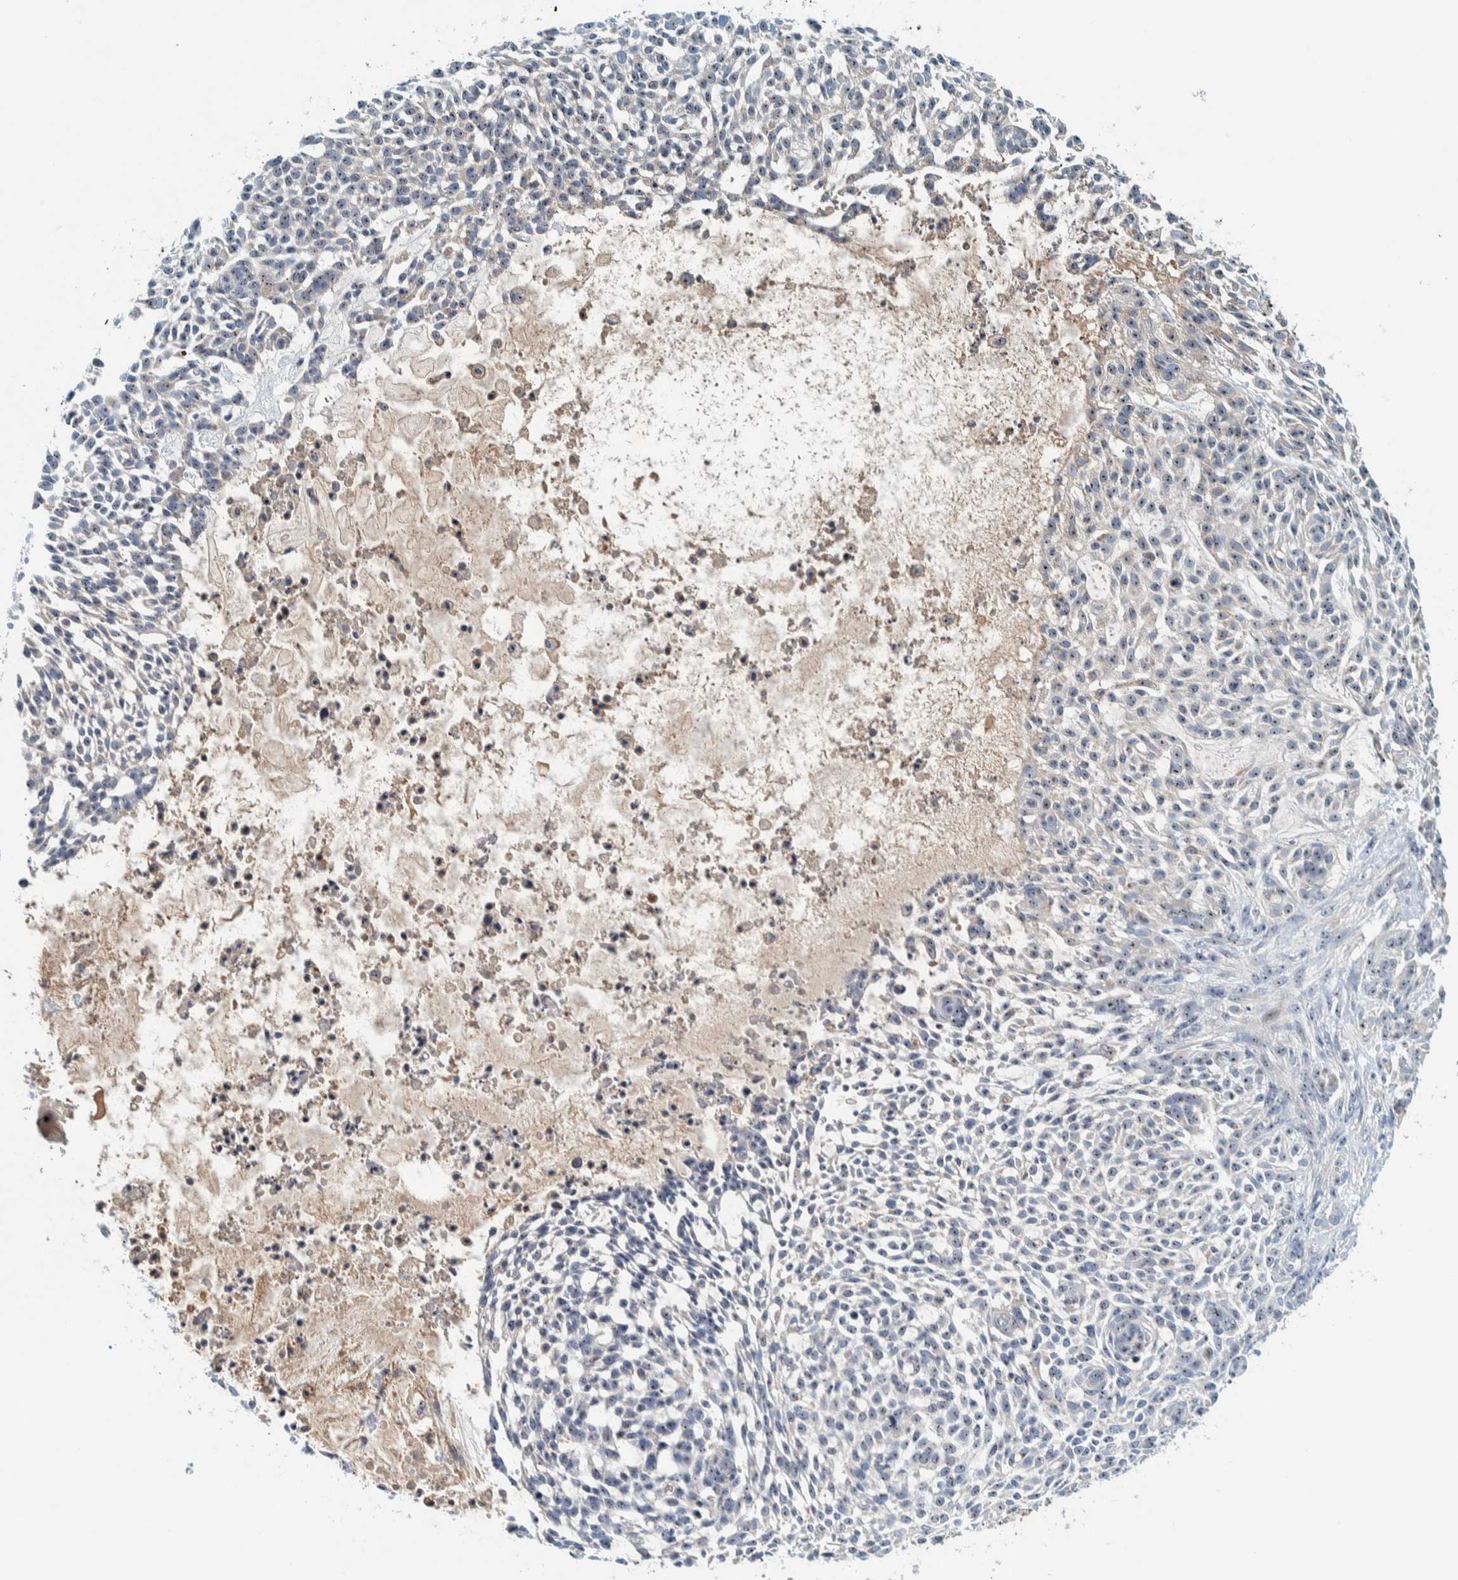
{"staining": {"intensity": "moderate", "quantity": ">75%", "location": "nuclear"}, "tissue": "skin cancer", "cell_type": "Tumor cells", "image_type": "cancer", "snomed": [{"axis": "morphology", "description": "Basal cell carcinoma"}, {"axis": "topography", "description": "Skin"}], "caption": "Immunohistochemical staining of basal cell carcinoma (skin) displays medium levels of moderate nuclear expression in about >75% of tumor cells.", "gene": "NOL11", "patient": {"sex": "female", "age": 64}}